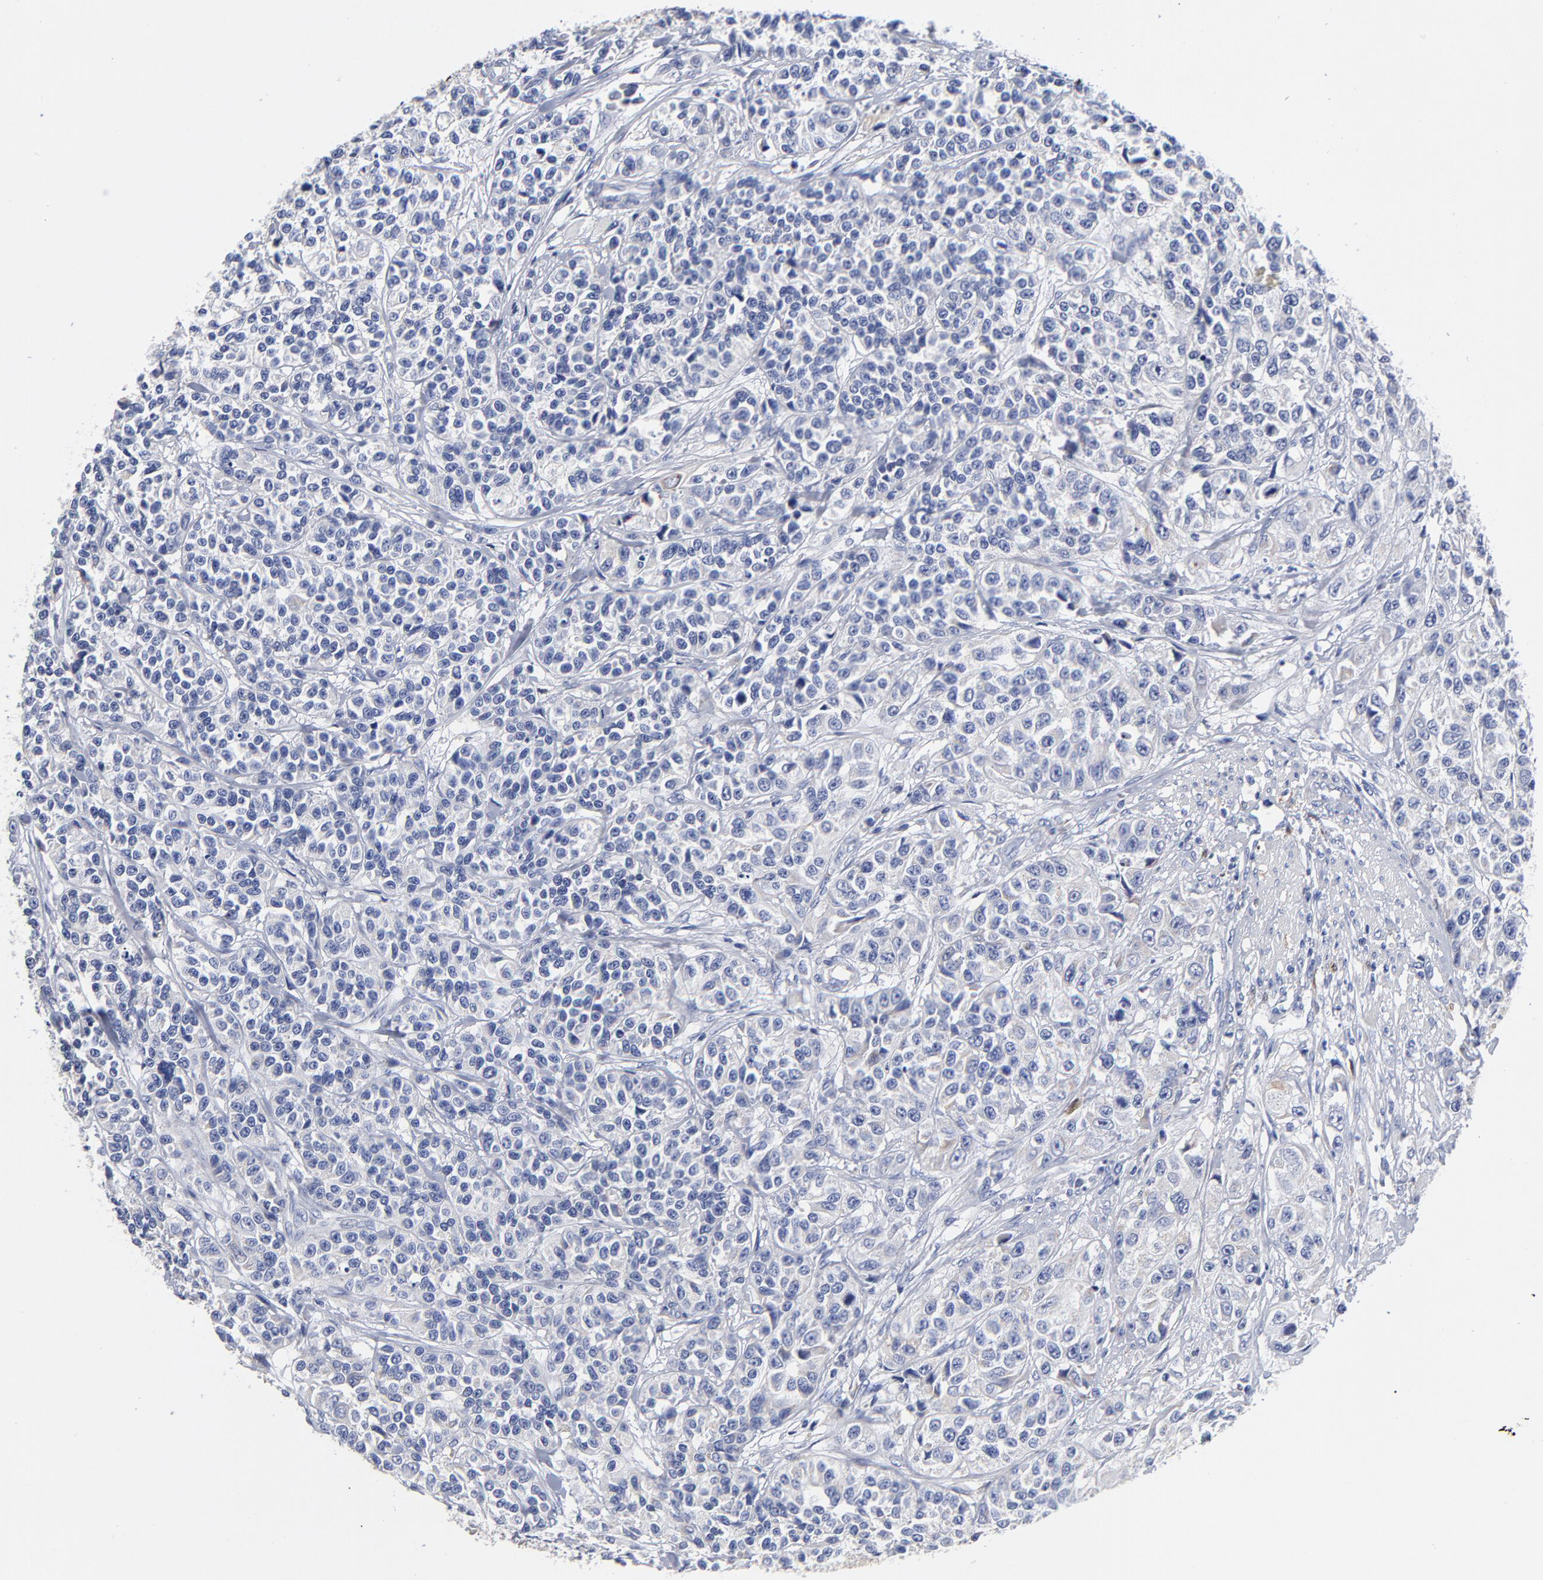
{"staining": {"intensity": "negative", "quantity": "none", "location": "none"}, "tissue": "urothelial cancer", "cell_type": "Tumor cells", "image_type": "cancer", "snomed": [{"axis": "morphology", "description": "Urothelial carcinoma, High grade"}, {"axis": "topography", "description": "Urinary bladder"}], "caption": "Immunohistochemistry (IHC) micrograph of neoplastic tissue: human high-grade urothelial carcinoma stained with DAB (3,3'-diaminobenzidine) displays no significant protein expression in tumor cells.", "gene": "PTP4A1", "patient": {"sex": "female", "age": 81}}